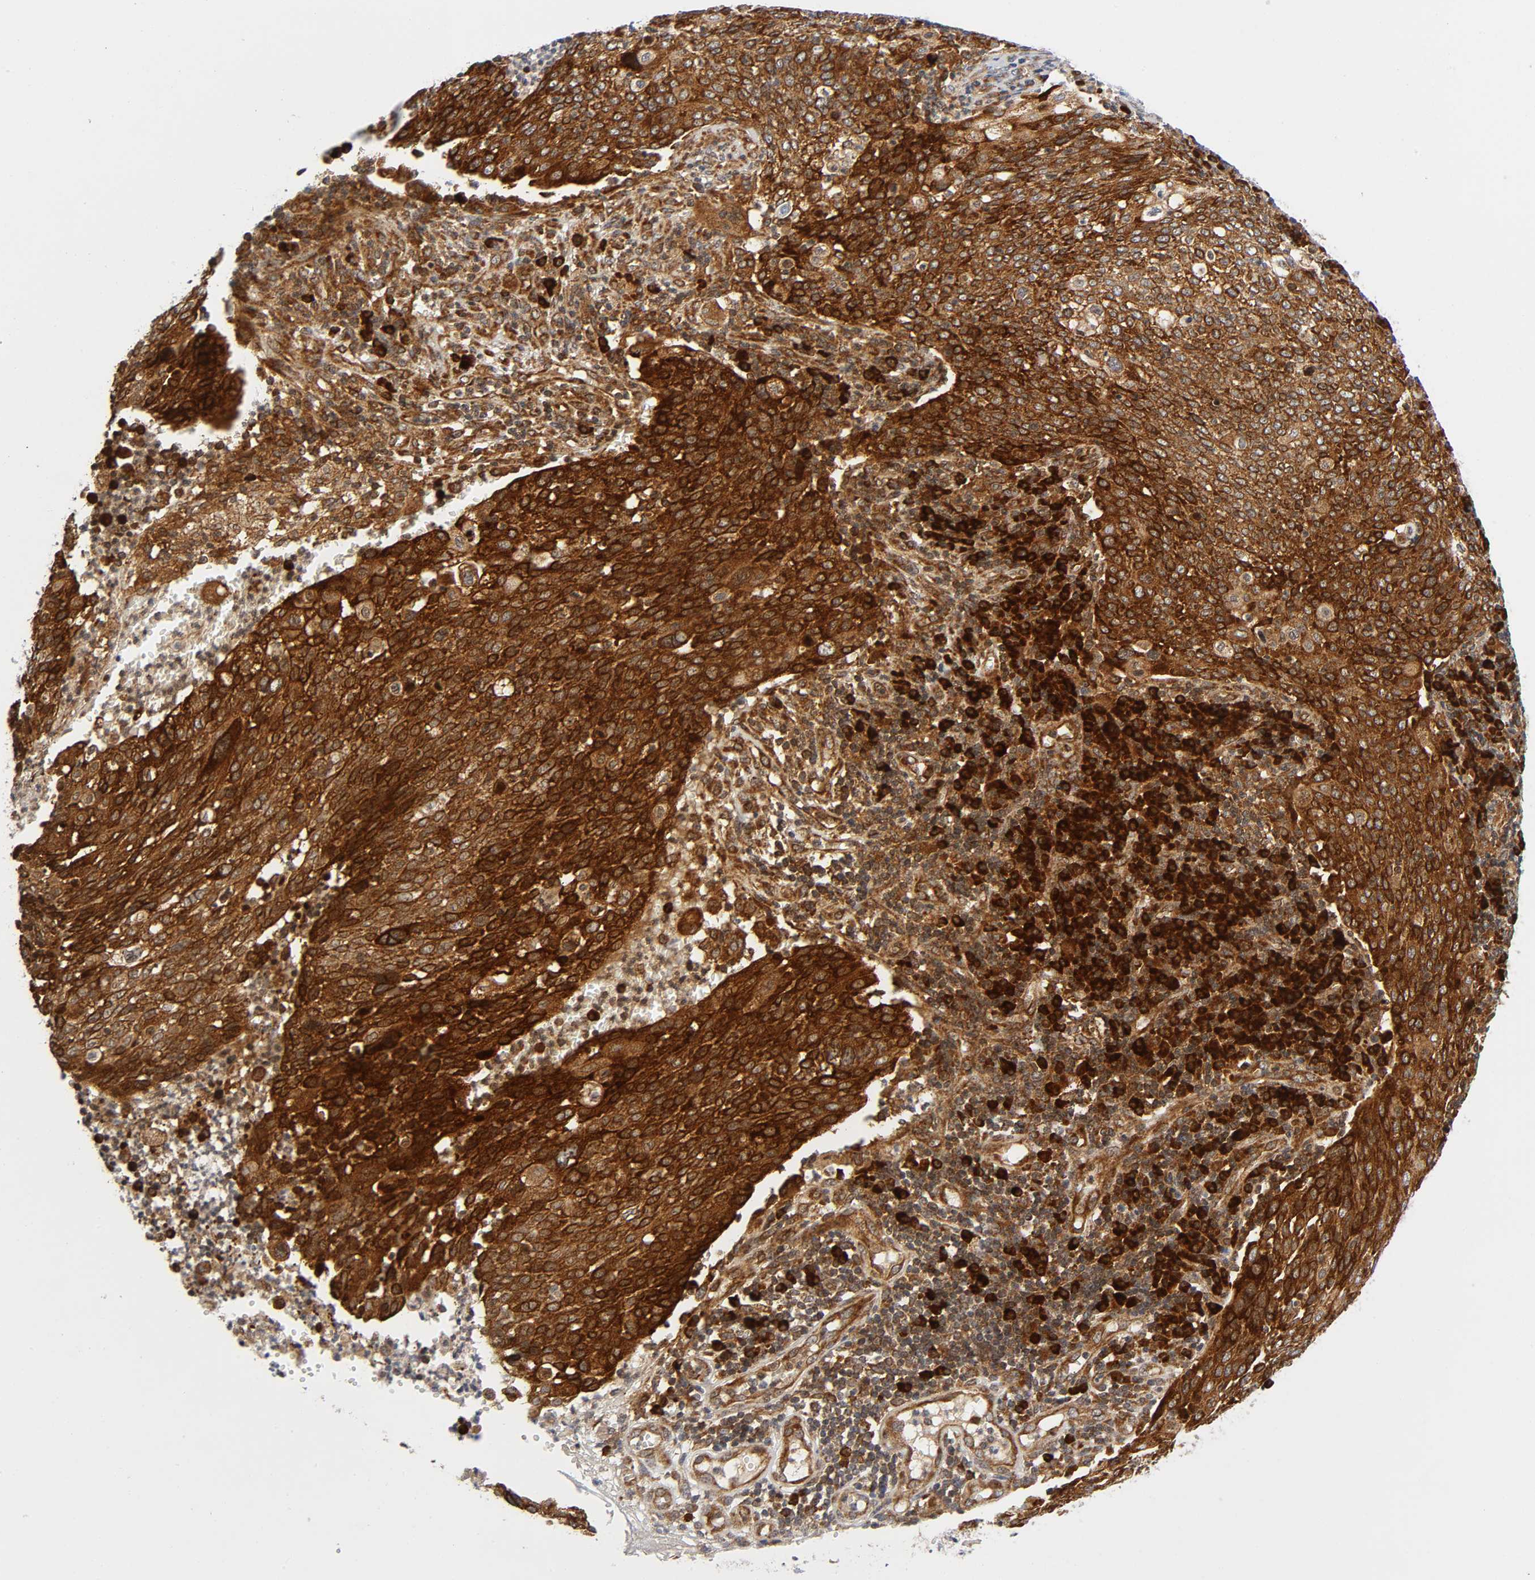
{"staining": {"intensity": "strong", "quantity": ">75%", "location": "cytoplasmic/membranous"}, "tissue": "cervical cancer", "cell_type": "Tumor cells", "image_type": "cancer", "snomed": [{"axis": "morphology", "description": "Squamous cell carcinoma, NOS"}, {"axis": "topography", "description": "Cervix"}], "caption": "A high-resolution photomicrograph shows immunohistochemistry staining of cervical squamous cell carcinoma, which exhibits strong cytoplasmic/membranous staining in approximately >75% of tumor cells.", "gene": "EIF5", "patient": {"sex": "female", "age": 40}}